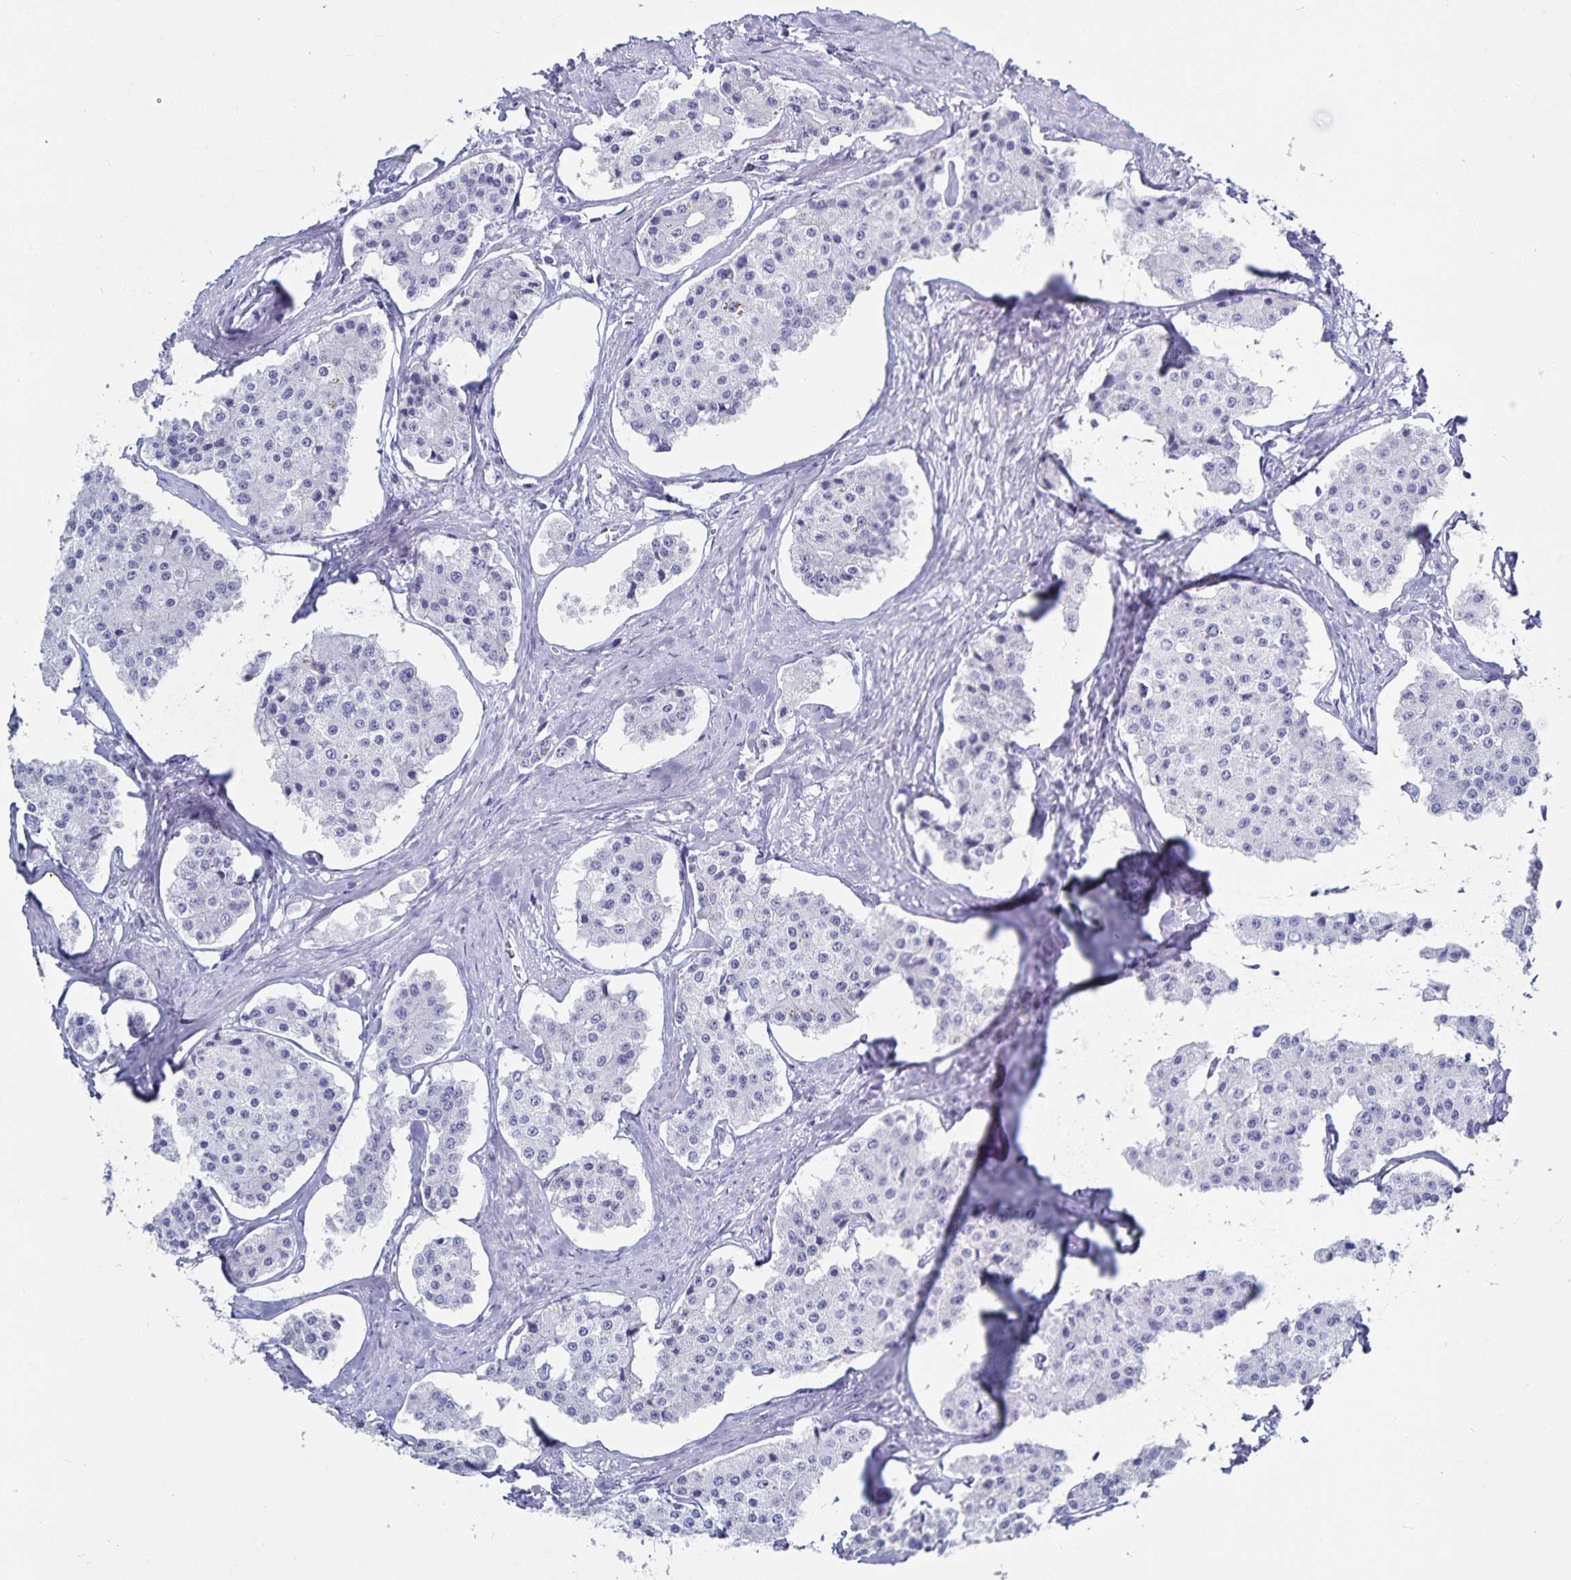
{"staining": {"intensity": "negative", "quantity": "none", "location": "none"}, "tissue": "carcinoid", "cell_type": "Tumor cells", "image_type": "cancer", "snomed": [{"axis": "morphology", "description": "Carcinoid, malignant, NOS"}, {"axis": "topography", "description": "Small intestine"}], "caption": "A micrograph of human carcinoid is negative for staining in tumor cells. Brightfield microscopy of immunohistochemistry (IHC) stained with DAB (3,3'-diaminobenzidine) (brown) and hematoxylin (blue), captured at high magnification.", "gene": "C19orf73", "patient": {"sex": "female", "age": 65}}